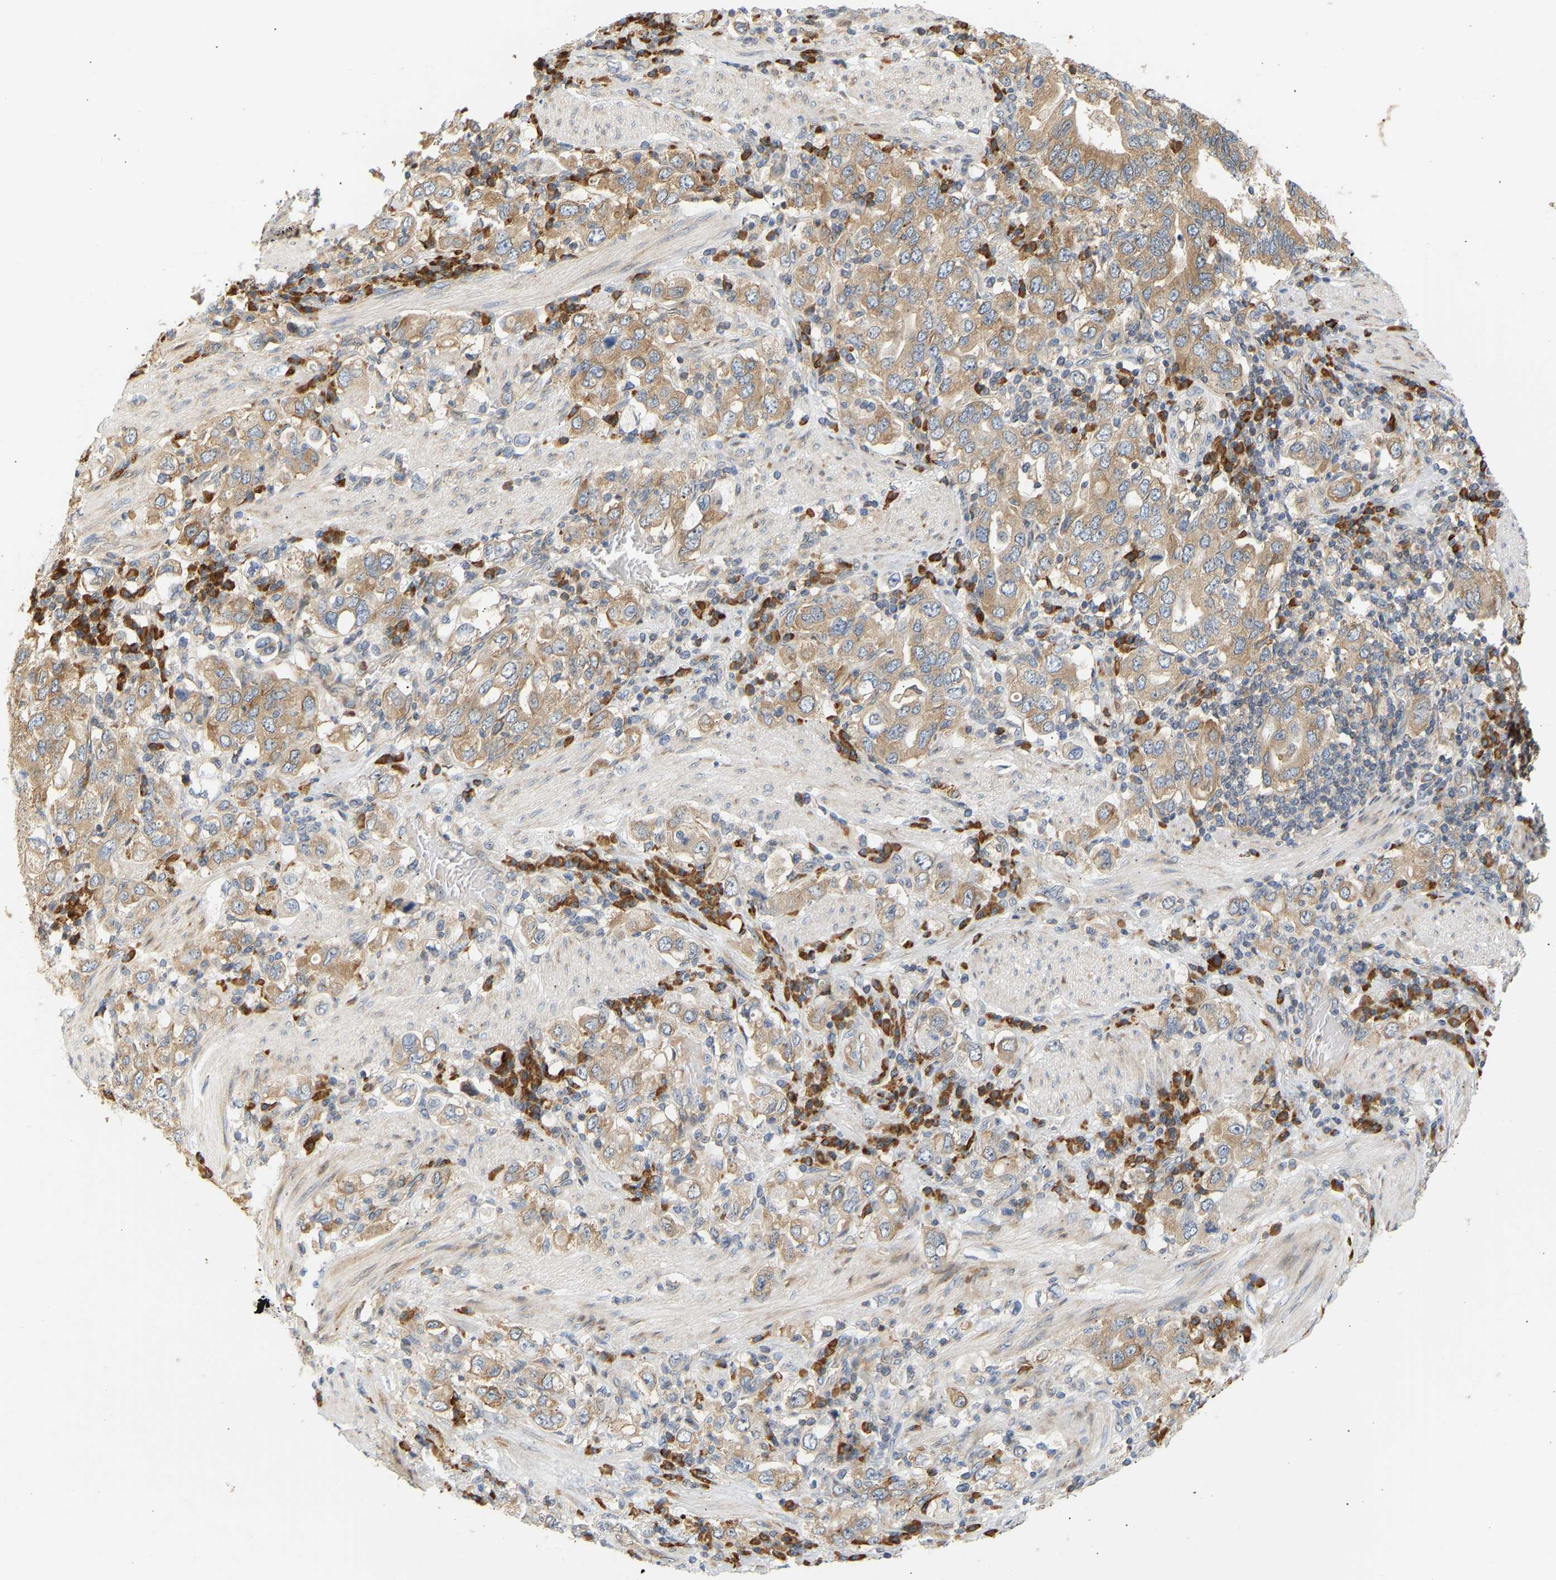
{"staining": {"intensity": "moderate", "quantity": ">75%", "location": "cytoplasmic/membranous"}, "tissue": "stomach cancer", "cell_type": "Tumor cells", "image_type": "cancer", "snomed": [{"axis": "morphology", "description": "Adenocarcinoma, NOS"}, {"axis": "topography", "description": "Stomach, upper"}], "caption": "Stomach cancer (adenocarcinoma) was stained to show a protein in brown. There is medium levels of moderate cytoplasmic/membranous positivity in about >75% of tumor cells.", "gene": "RPS14", "patient": {"sex": "male", "age": 62}}